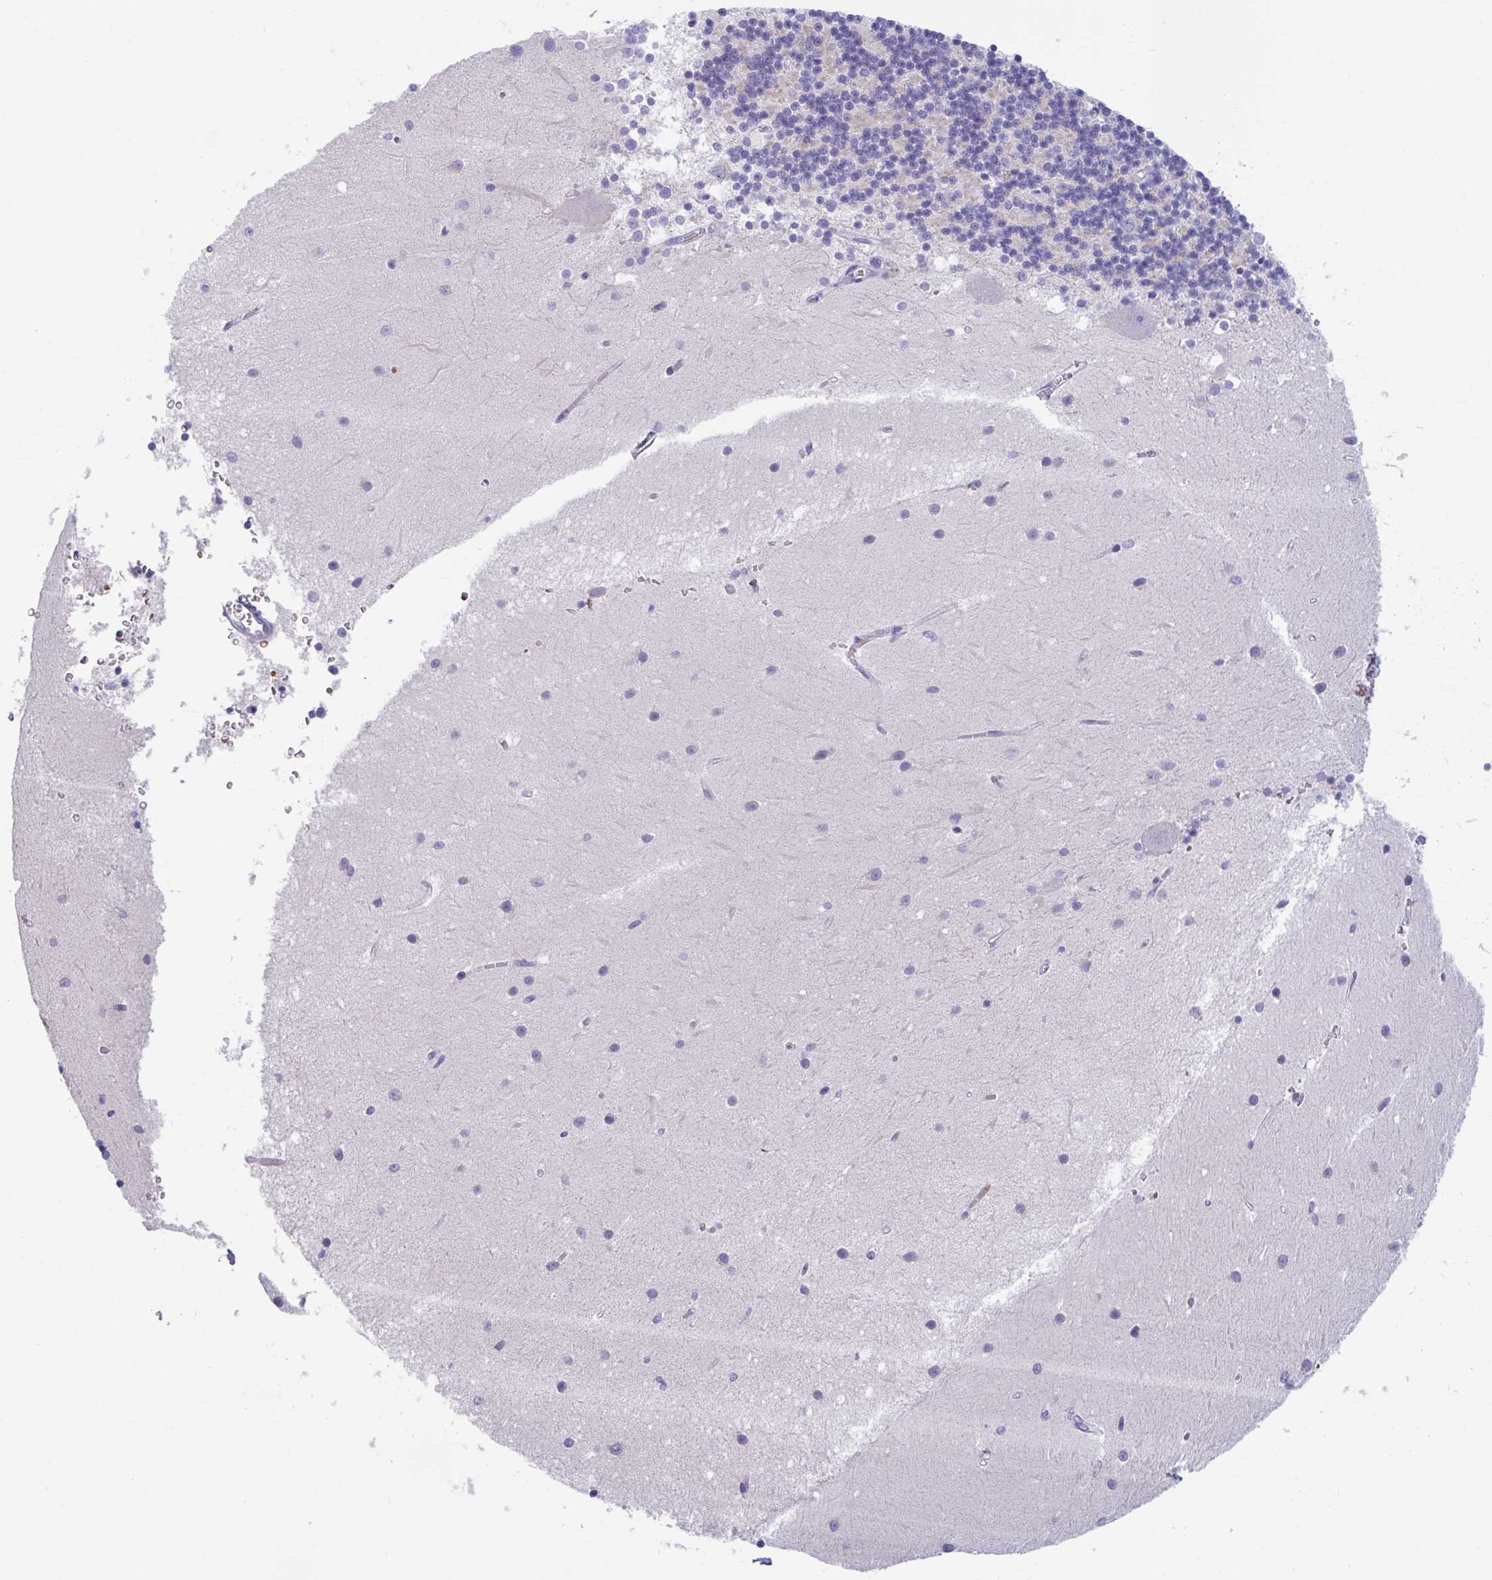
{"staining": {"intensity": "negative", "quantity": "none", "location": "none"}, "tissue": "cerebellum", "cell_type": "Cells in granular layer", "image_type": "normal", "snomed": [{"axis": "morphology", "description": "Normal tissue, NOS"}, {"axis": "topography", "description": "Cerebellum"}], "caption": "The image displays no significant positivity in cells in granular layer of cerebellum. Brightfield microscopy of IHC stained with DAB (brown) and hematoxylin (blue), captured at high magnification.", "gene": "TTC30A", "patient": {"sex": "male", "age": 54}}